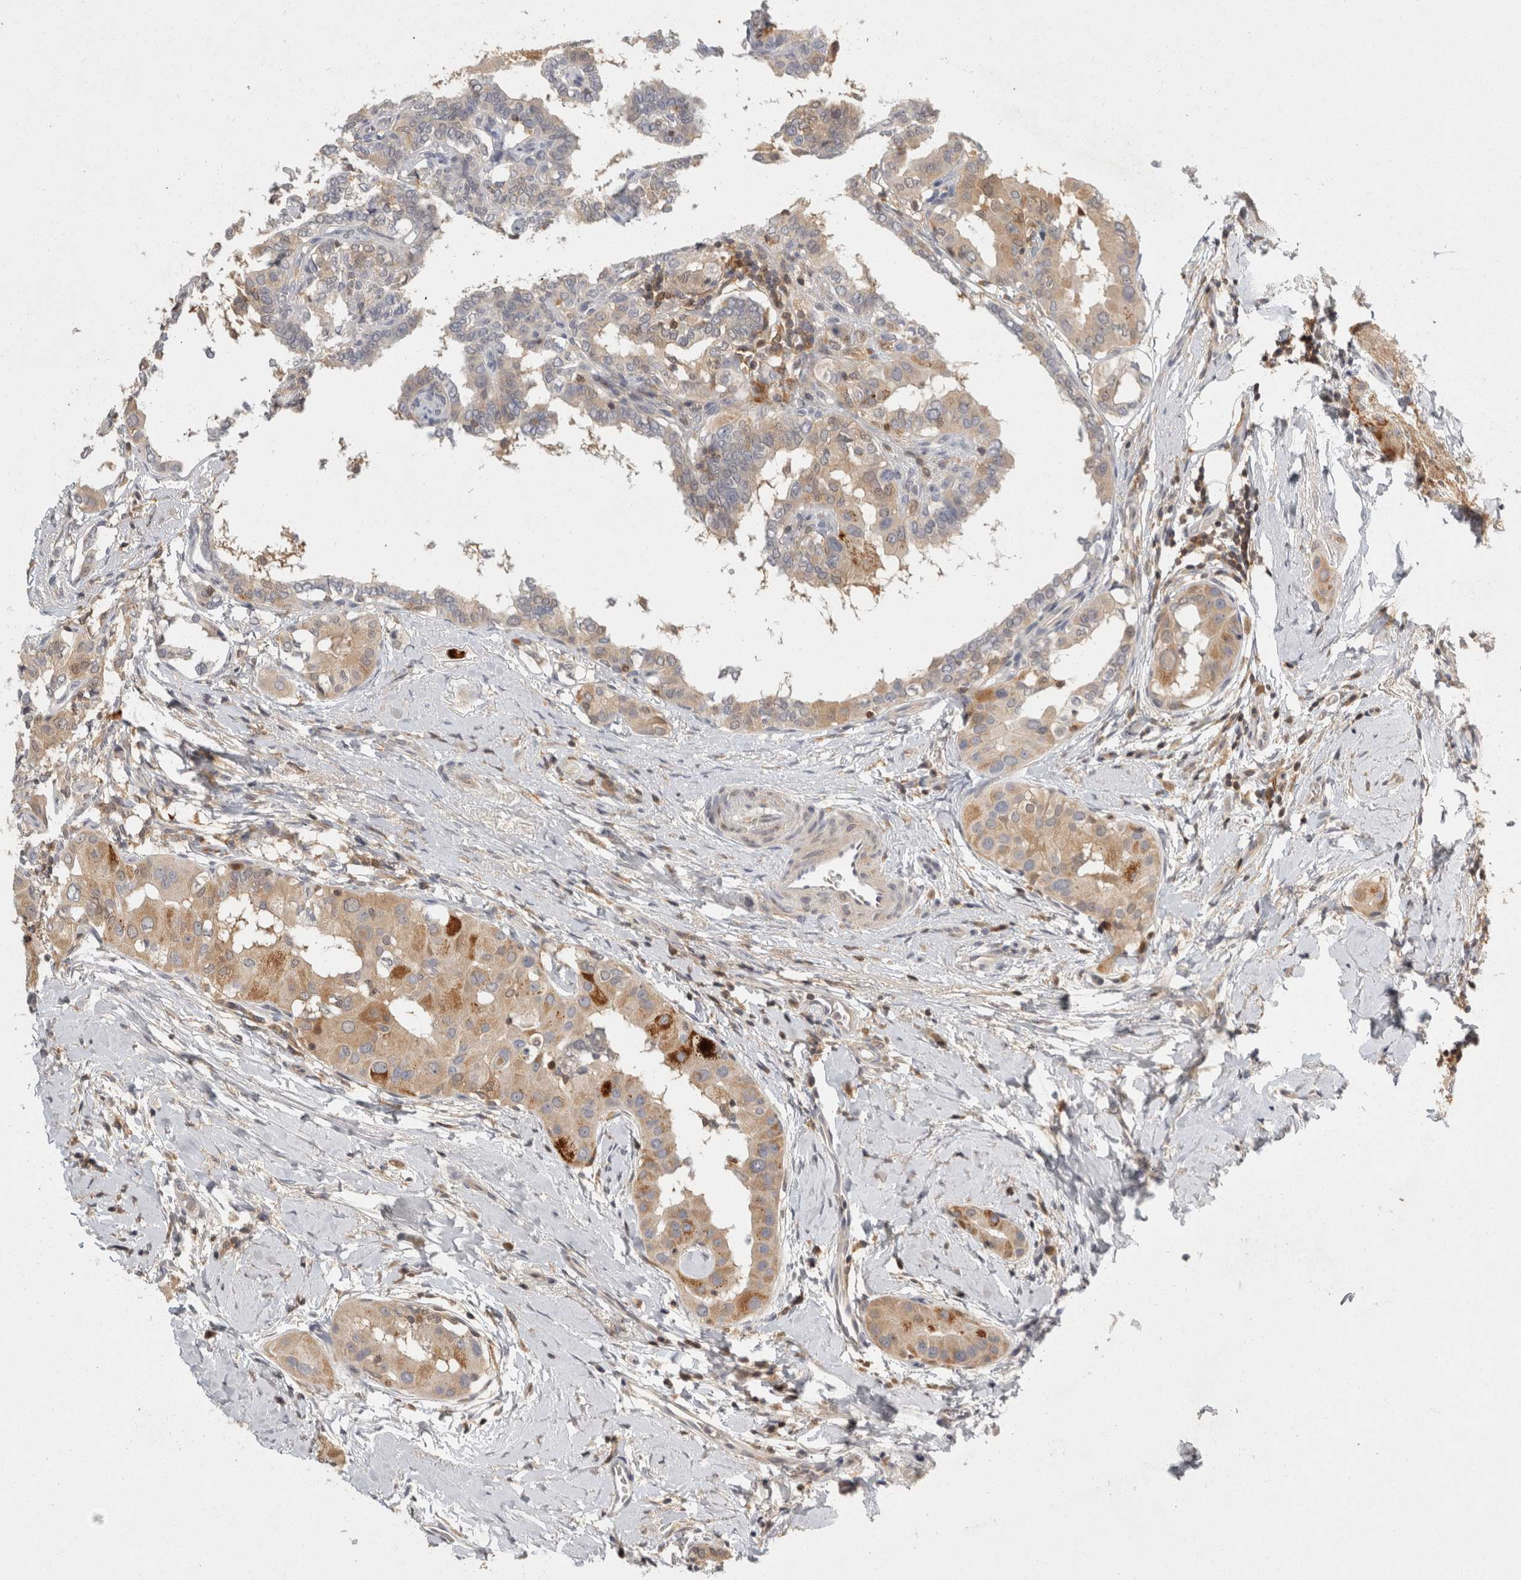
{"staining": {"intensity": "strong", "quantity": "<25%", "location": "cytoplasmic/membranous"}, "tissue": "thyroid cancer", "cell_type": "Tumor cells", "image_type": "cancer", "snomed": [{"axis": "morphology", "description": "Papillary adenocarcinoma, NOS"}, {"axis": "topography", "description": "Thyroid gland"}], "caption": "This image shows thyroid cancer stained with immunohistochemistry to label a protein in brown. The cytoplasmic/membranous of tumor cells show strong positivity for the protein. Nuclei are counter-stained blue.", "gene": "ACAT2", "patient": {"sex": "male", "age": 33}}